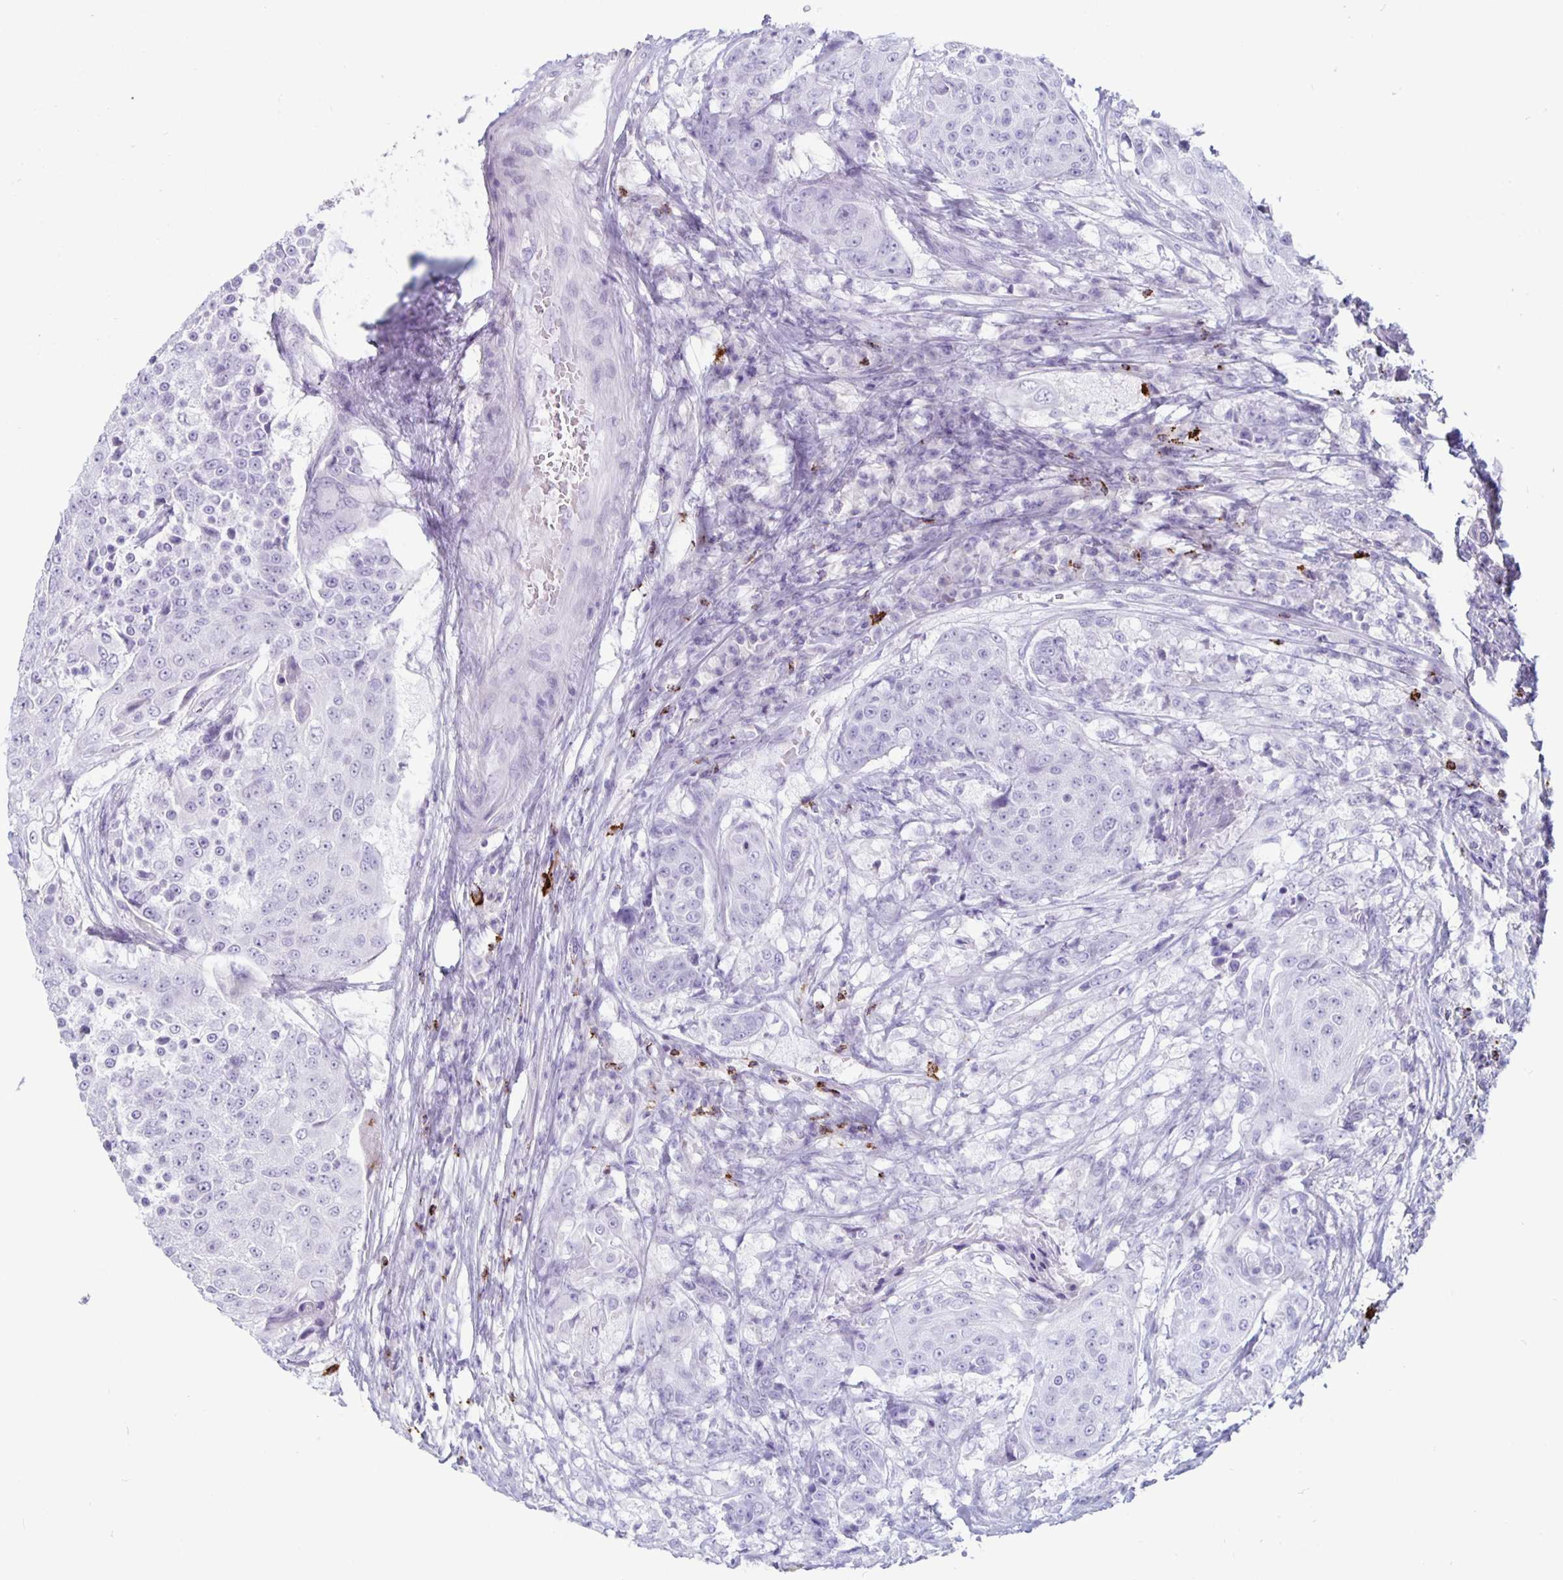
{"staining": {"intensity": "negative", "quantity": "none", "location": "none"}, "tissue": "urothelial cancer", "cell_type": "Tumor cells", "image_type": "cancer", "snomed": [{"axis": "morphology", "description": "Urothelial carcinoma, High grade"}, {"axis": "topography", "description": "Urinary bladder"}], "caption": "A histopathology image of high-grade urothelial carcinoma stained for a protein exhibits no brown staining in tumor cells.", "gene": "GZMK", "patient": {"sex": "female", "age": 63}}